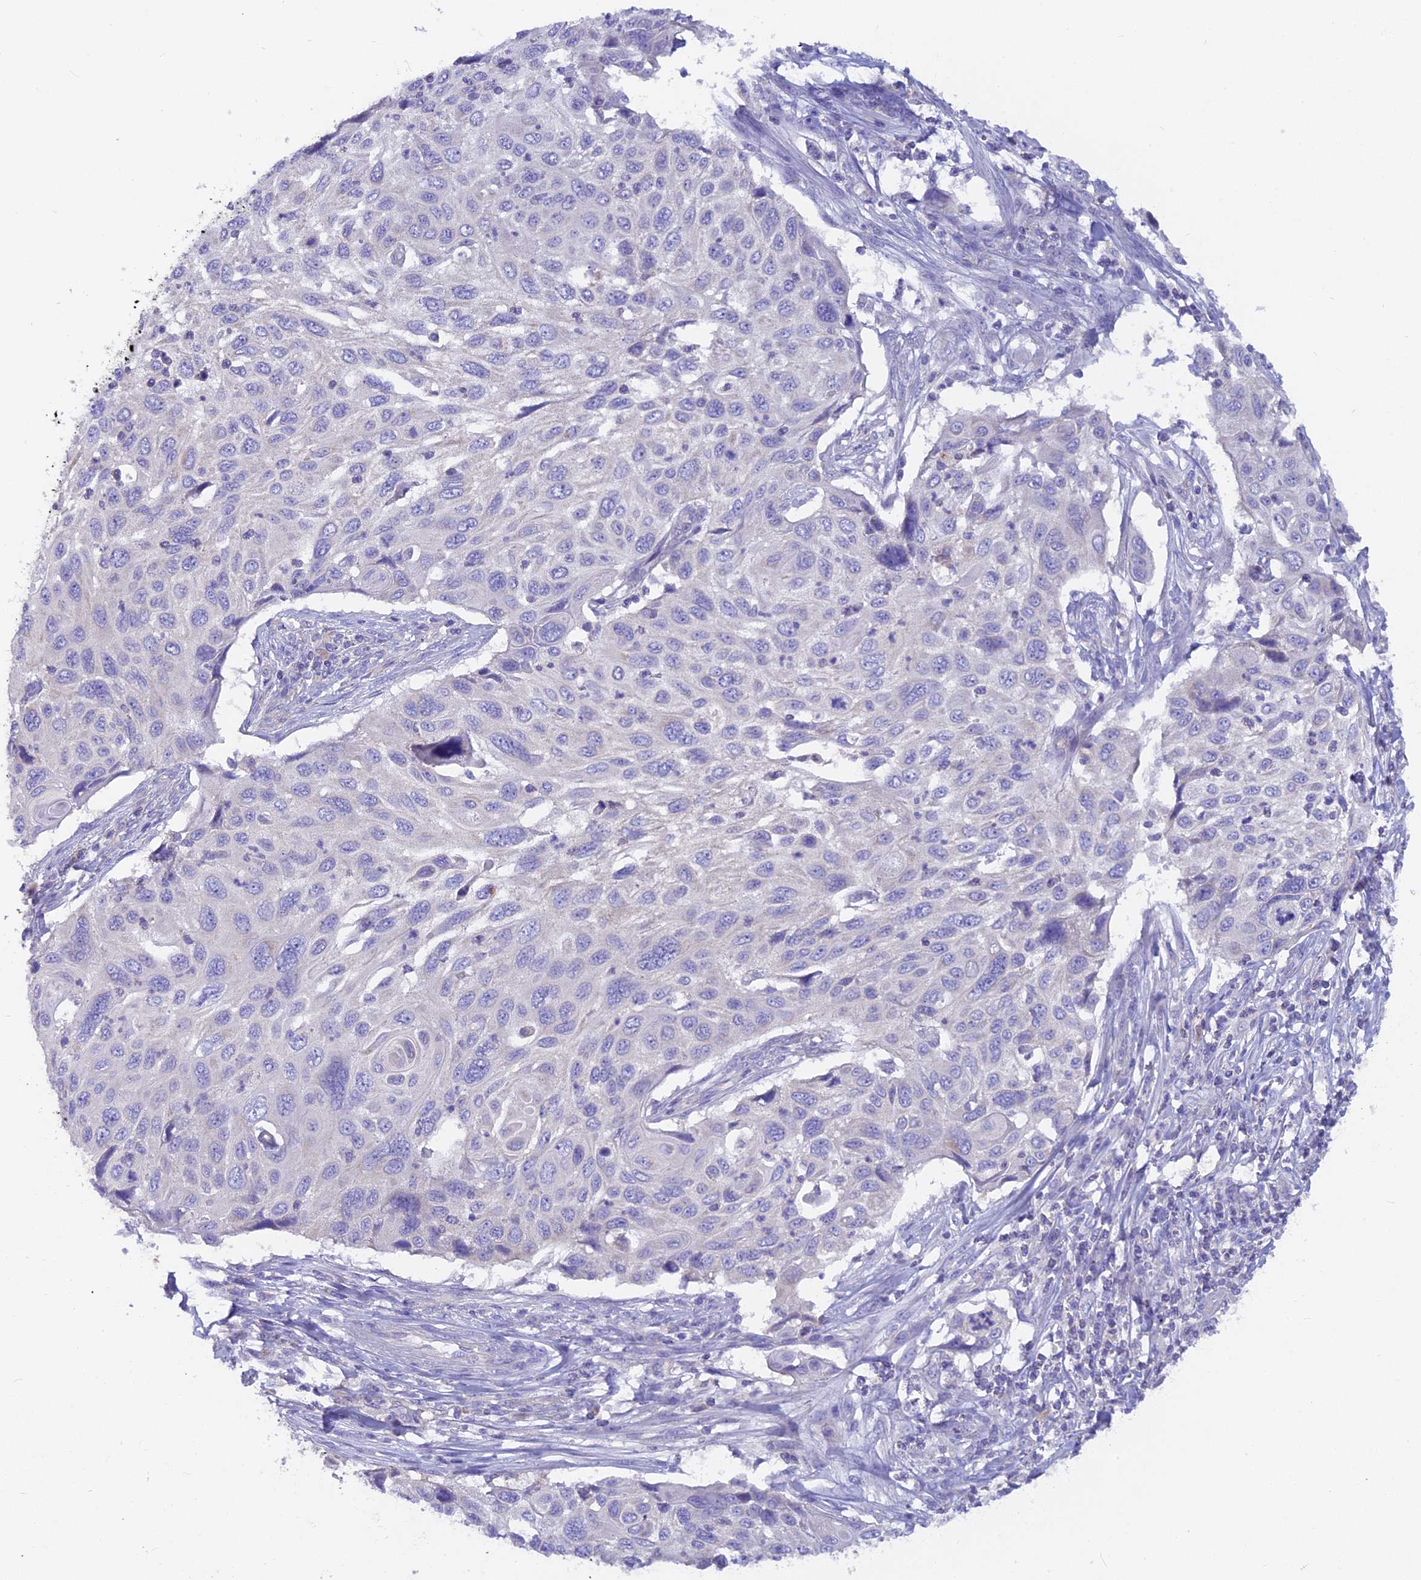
{"staining": {"intensity": "negative", "quantity": "none", "location": "none"}, "tissue": "cervical cancer", "cell_type": "Tumor cells", "image_type": "cancer", "snomed": [{"axis": "morphology", "description": "Squamous cell carcinoma, NOS"}, {"axis": "topography", "description": "Cervix"}], "caption": "Photomicrograph shows no protein positivity in tumor cells of cervical cancer tissue. Brightfield microscopy of IHC stained with DAB (brown) and hematoxylin (blue), captured at high magnification.", "gene": "PZP", "patient": {"sex": "female", "age": 70}}